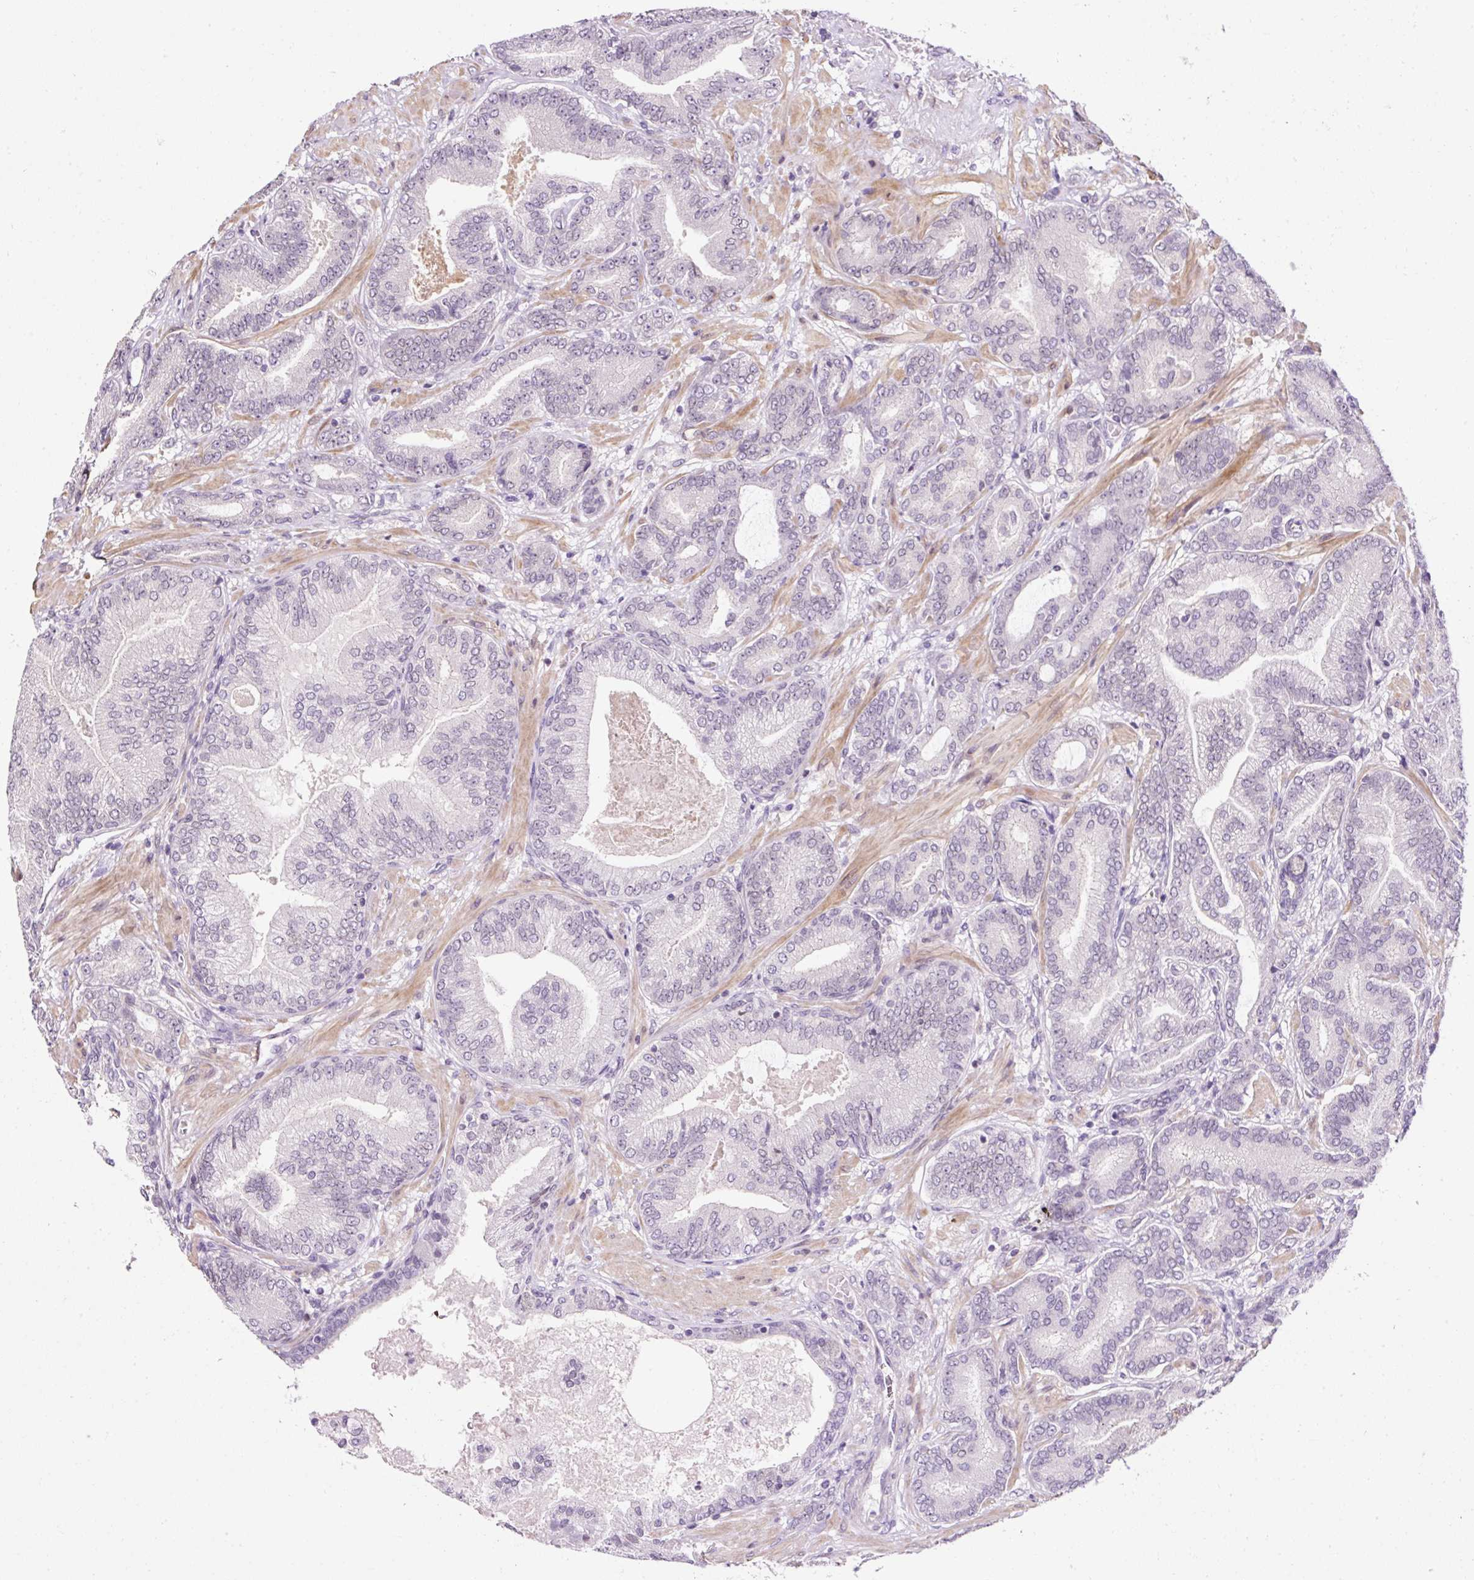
{"staining": {"intensity": "weak", "quantity": "<25%", "location": "cytoplasmic/membranous,nuclear"}, "tissue": "prostate cancer", "cell_type": "Tumor cells", "image_type": "cancer", "snomed": [{"axis": "morphology", "description": "Adenocarcinoma, Low grade"}, {"axis": "topography", "description": "Prostate and seminal vesicle, NOS"}], "caption": "The micrograph shows no significant expression in tumor cells of prostate cancer (adenocarcinoma (low-grade)). (IHC, brightfield microscopy, high magnification).", "gene": "ZNF610", "patient": {"sex": "male", "age": 61}}